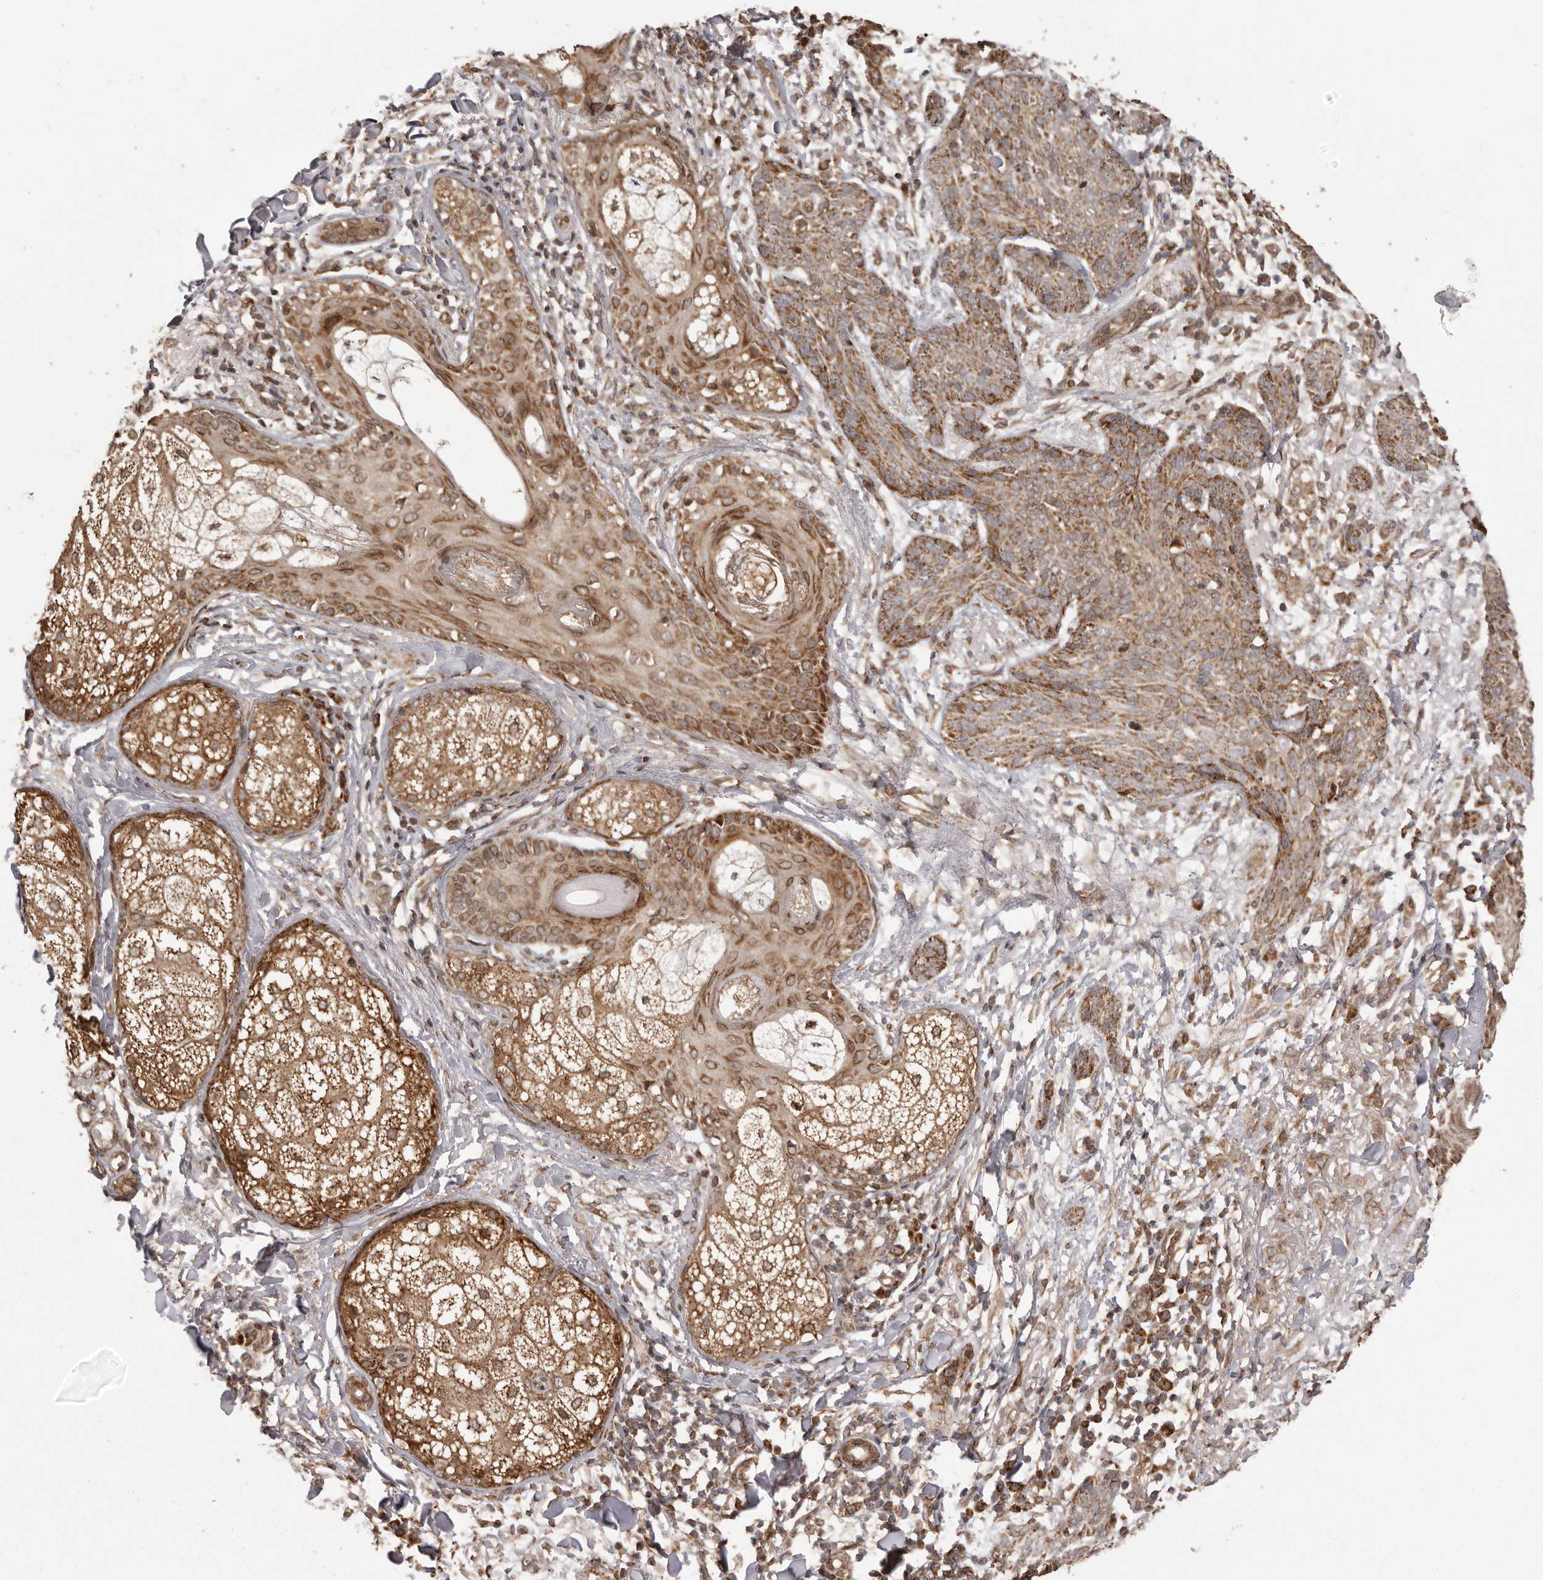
{"staining": {"intensity": "moderate", "quantity": ">75%", "location": "cytoplasmic/membranous"}, "tissue": "skin cancer", "cell_type": "Tumor cells", "image_type": "cancer", "snomed": [{"axis": "morphology", "description": "Basal cell carcinoma"}, {"axis": "topography", "description": "Skin"}], "caption": "Immunohistochemical staining of human skin cancer exhibits medium levels of moderate cytoplasmic/membranous protein staining in about >75% of tumor cells. The staining is performed using DAB brown chromogen to label protein expression. The nuclei are counter-stained blue using hematoxylin.", "gene": "CHRM2", "patient": {"sex": "male", "age": 85}}